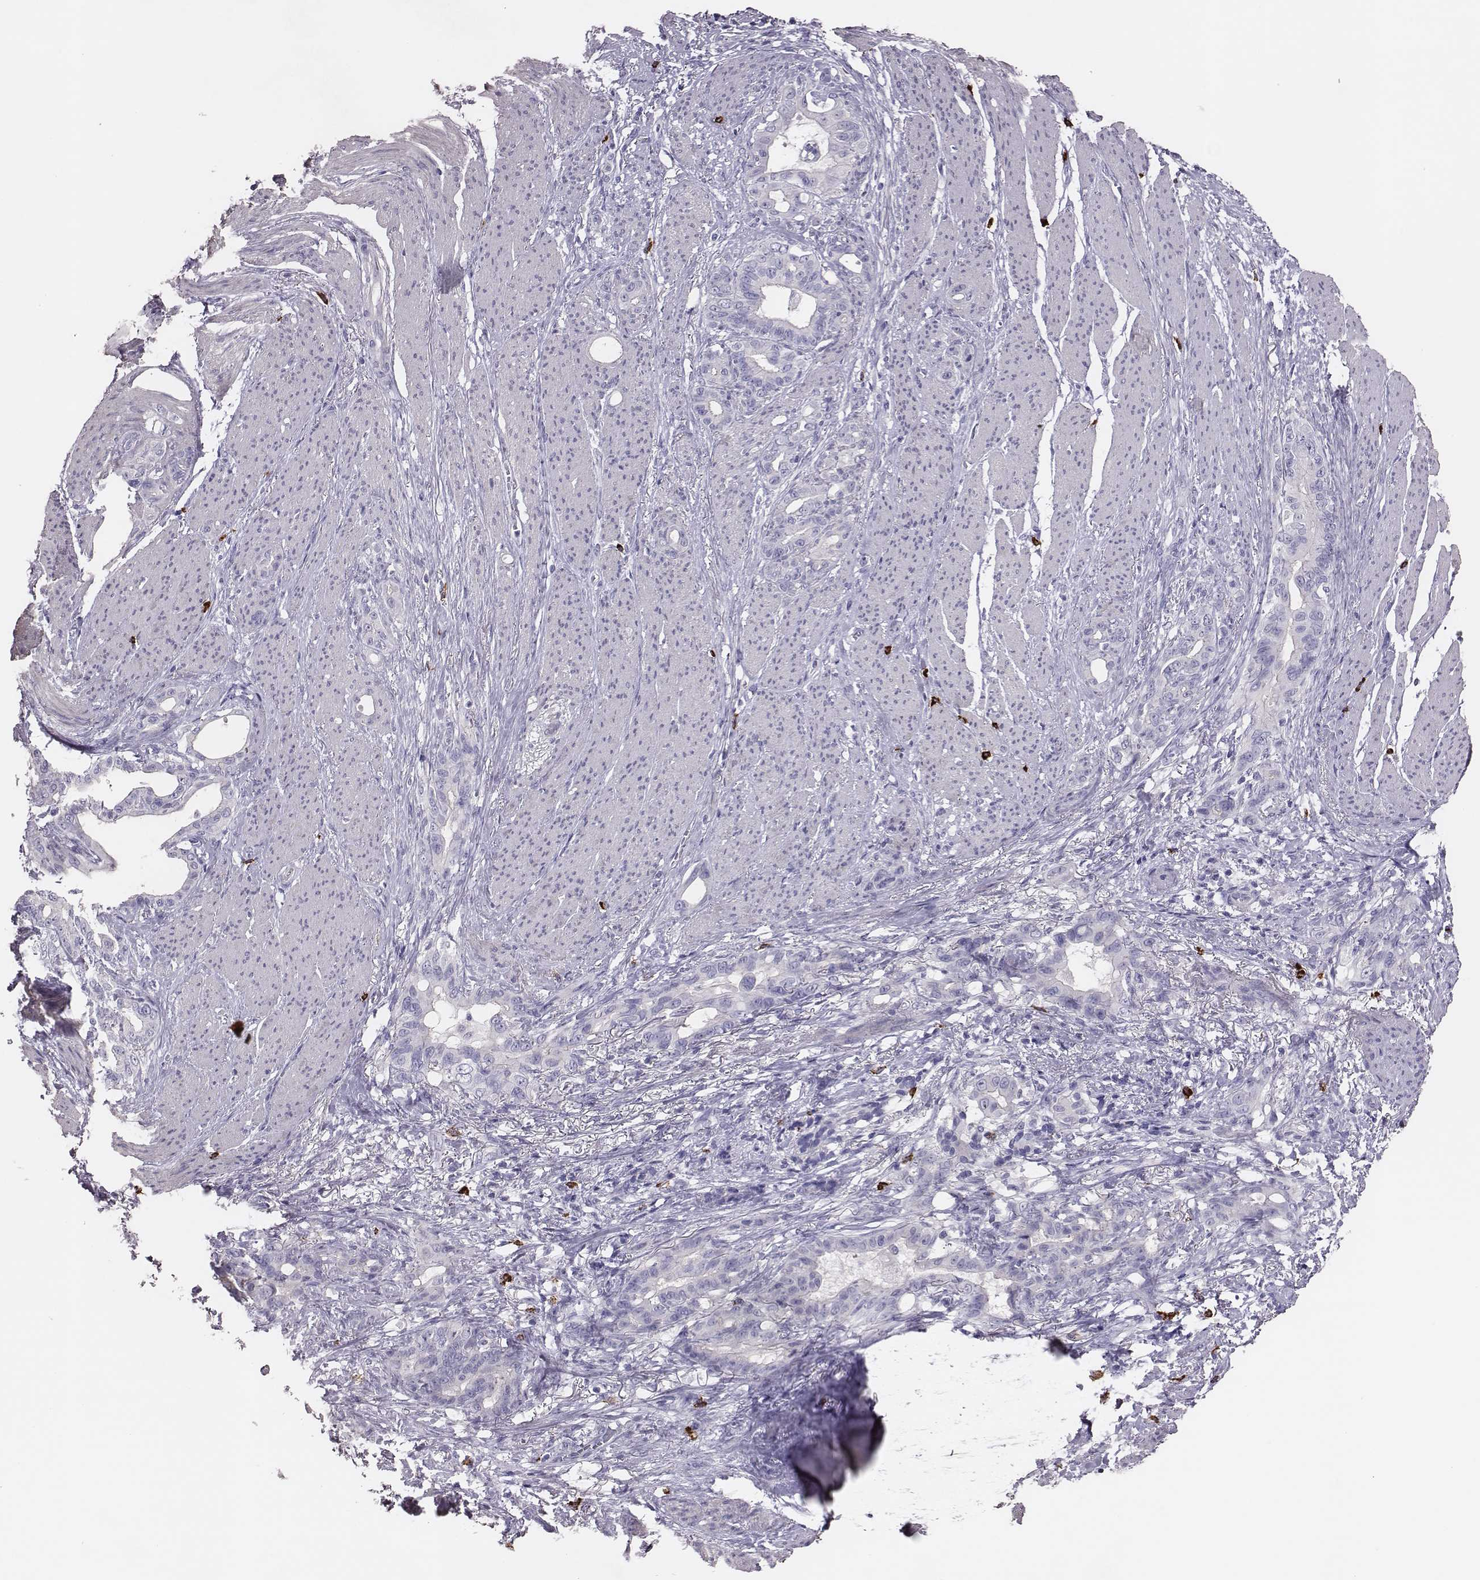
{"staining": {"intensity": "negative", "quantity": "none", "location": "none"}, "tissue": "stomach cancer", "cell_type": "Tumor cells", "image_type": "cancer", "snomed": [{"axis": "morphology", "description": "Normal tissue, NOS"}, {"axis": "morphology", "description": "Adenocarcinoma, NOS"}, {"axis": "topography", "description": "Esophagus"}, {"axis": "topography", "description": "Stomach, upper"}], "caption": "Micrograph shows no protein staining in tumor cells of stomach cancer tissue.", "gene": "P2RY10", "patient": {"sex": "male", "age": 62}}